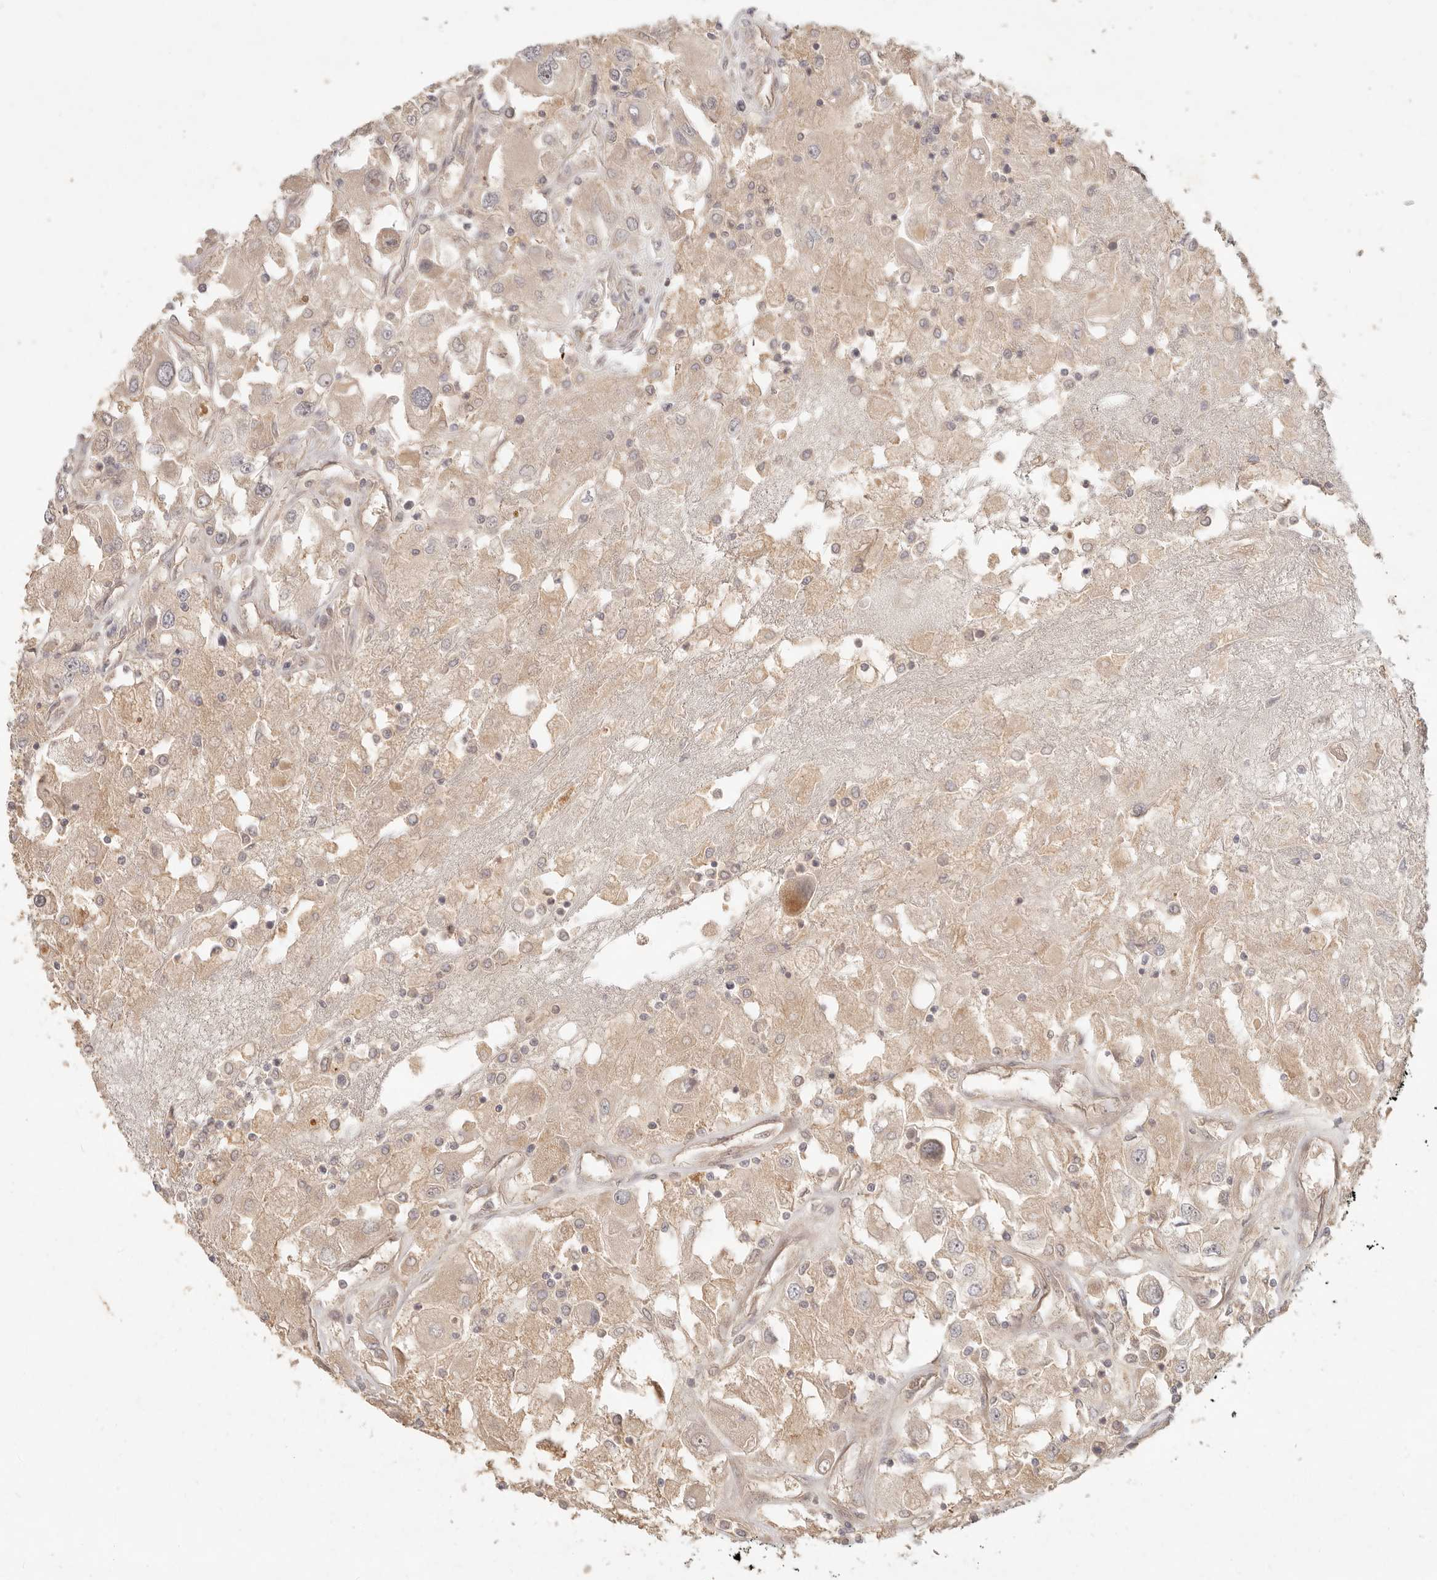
{"staining": {"intensity": "negative", "quantity": "none", "location": "none"}, "tissue": "renal cancer", "cell_type": "Tumor cells", "image_type": "cancer", "snomed": [{"axis": "morphology", "description": "Adenocarcinoma, NOS"}, {"axis": "topography", "description": "Kidney"}], "caption": "The immunohistochemistry (IHC) photomicrograph has no significant positivity in tumor cells of renal adenocarcinoma tissue.", "gene": "PPP1R3B", "patient": {"sex": "female", "age": 52}}